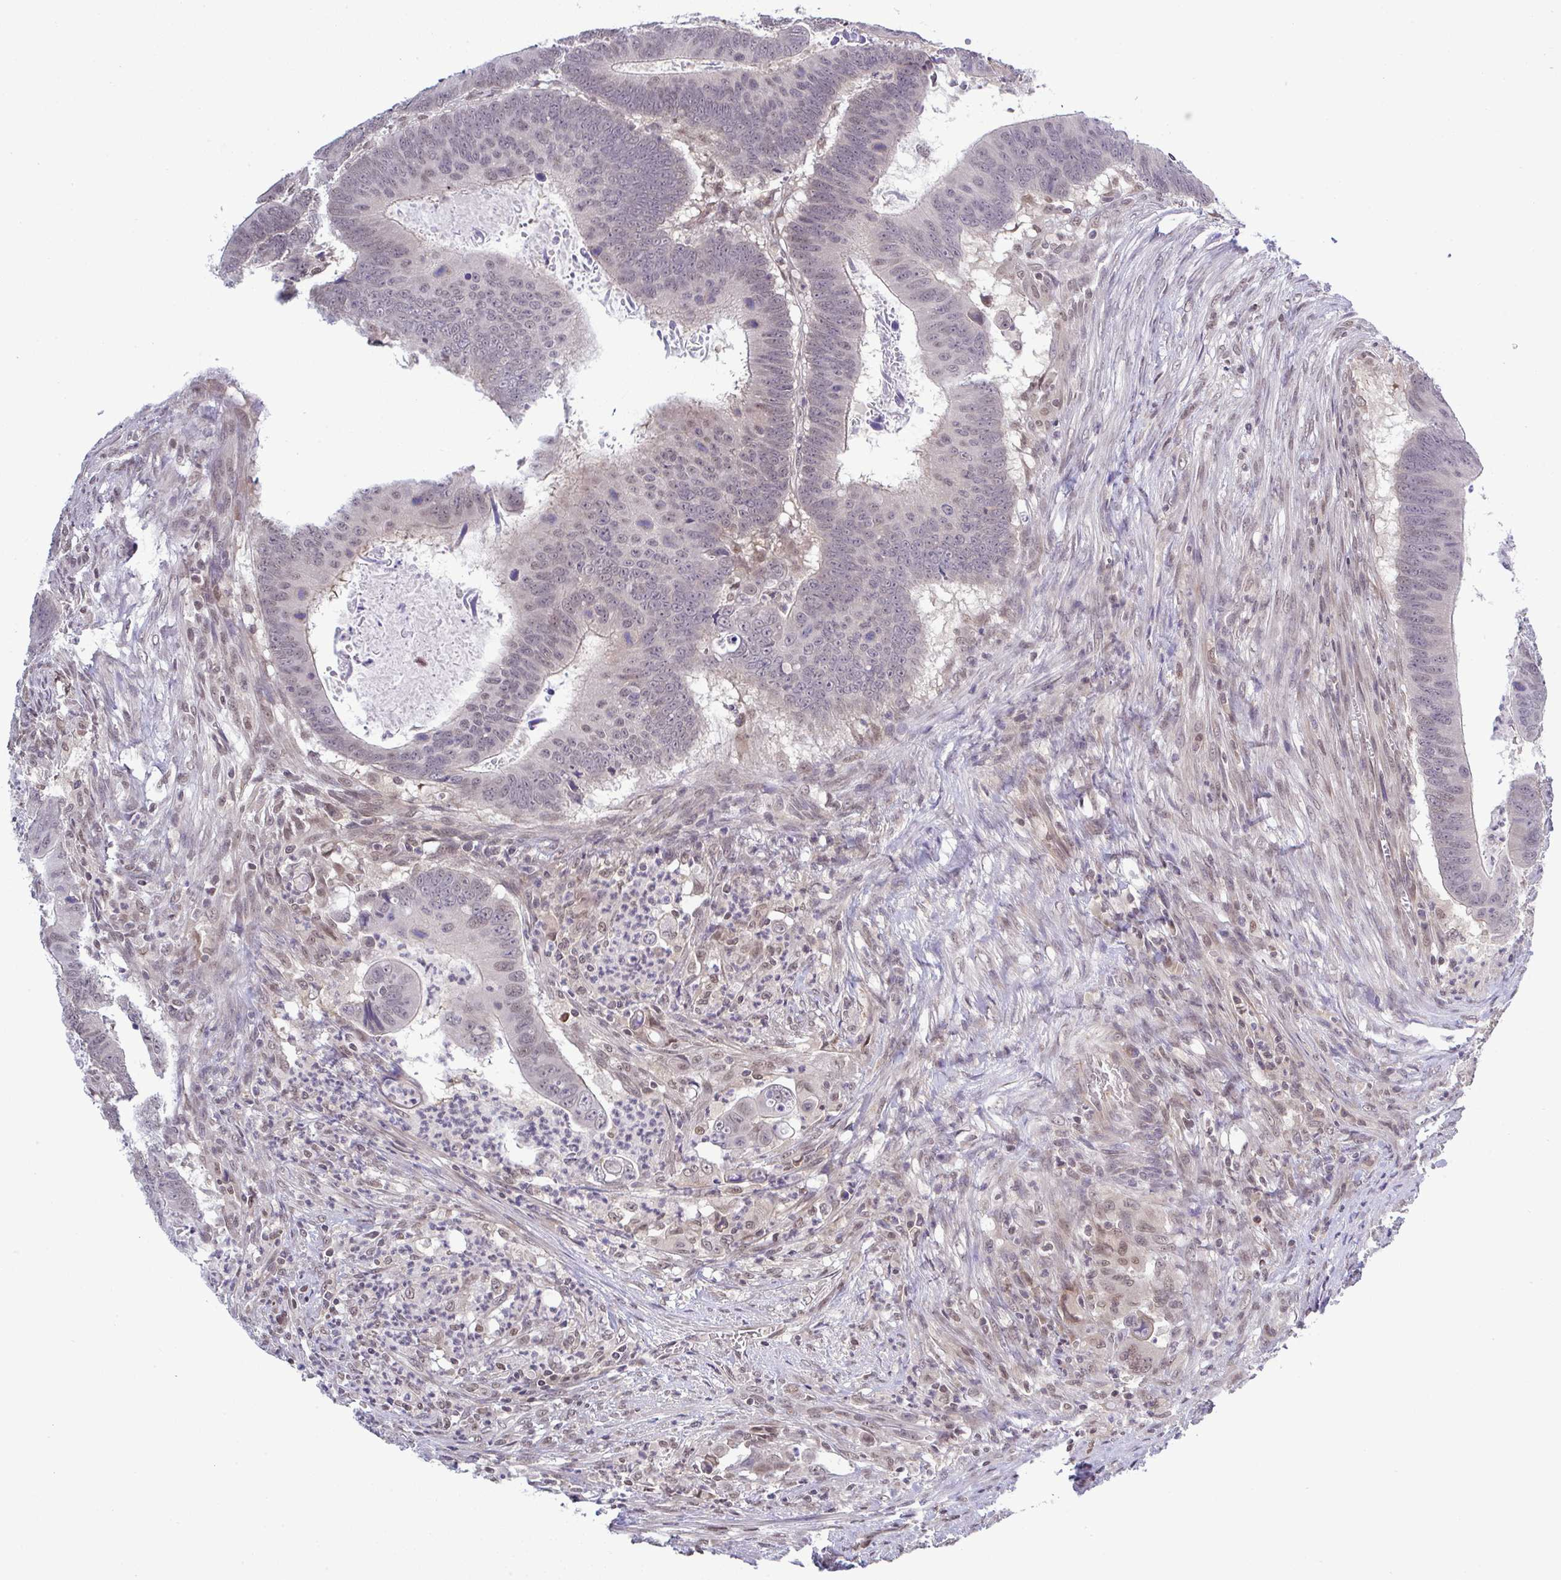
{"staining": {"intensity": "weak", "quantity": "<25%", "location": "nuclear"}, "tissue": "colorectal cancer", "cell_type": "Tumor cells", "image_type": "cancer", "snomed": [{"axis": "morphology", "description": "Adenocarcinoma, NOS"}, {"axis": "topography", "description": "Colon"}], "caption": "This histopathology image is of colorectal cancer (adenocarcinoma) stained with immunohistochemistry (IHC) to label a protein in brown with the nuclei are counter-stained blue. There is no staining in tumor cells.", "gene": "C9orf64", "patient": {"sex": "male", "age": 62}}